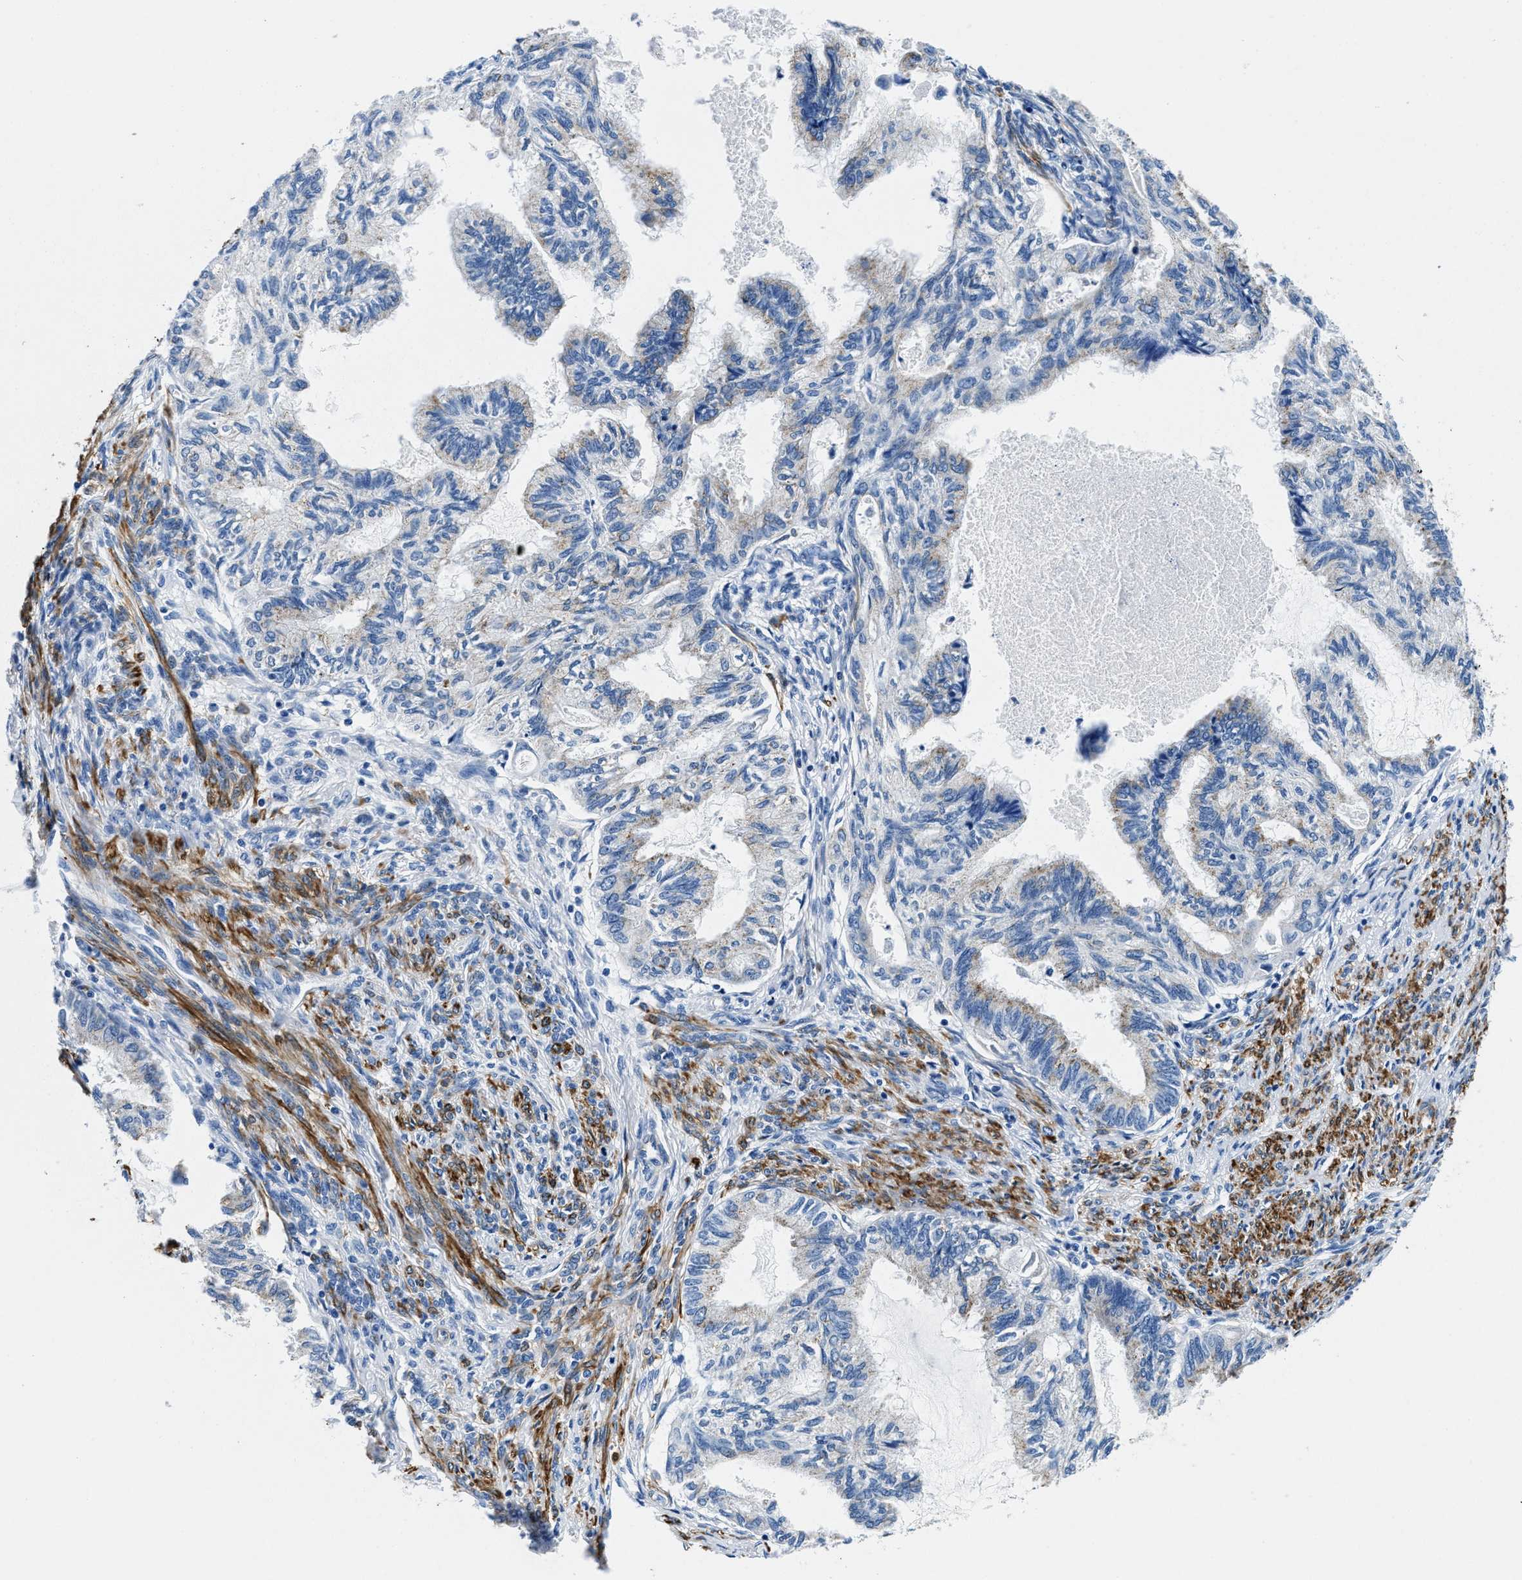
{"staining": {"intensity": "weak", "quantity": "<25%", "location": "cytoplasmic/membranous"}, "tissue": "cervical cancer", "cell_type": "Tumor cells", "image_type": "cancer", "snomed": [{"axis": "morphology", "description": "Normal tissue, NOS"}, {"axis": "morphology", "description": "Adenocarcinoma, NOS"}, {"axis": "topography", "description": "Cervix"}, {"axis": "topography", "description": "Endometrium"}], "caption": "Immunohistochemistry micrograph of human cervical cancer (adenocarcinoma) stained for a protein (brown), which shows no staining in tumor cells. (DAB IHC with hematoxylin counter stain).", "gene": "TEX261", "patient": {"sex": "female", "age": 86}}